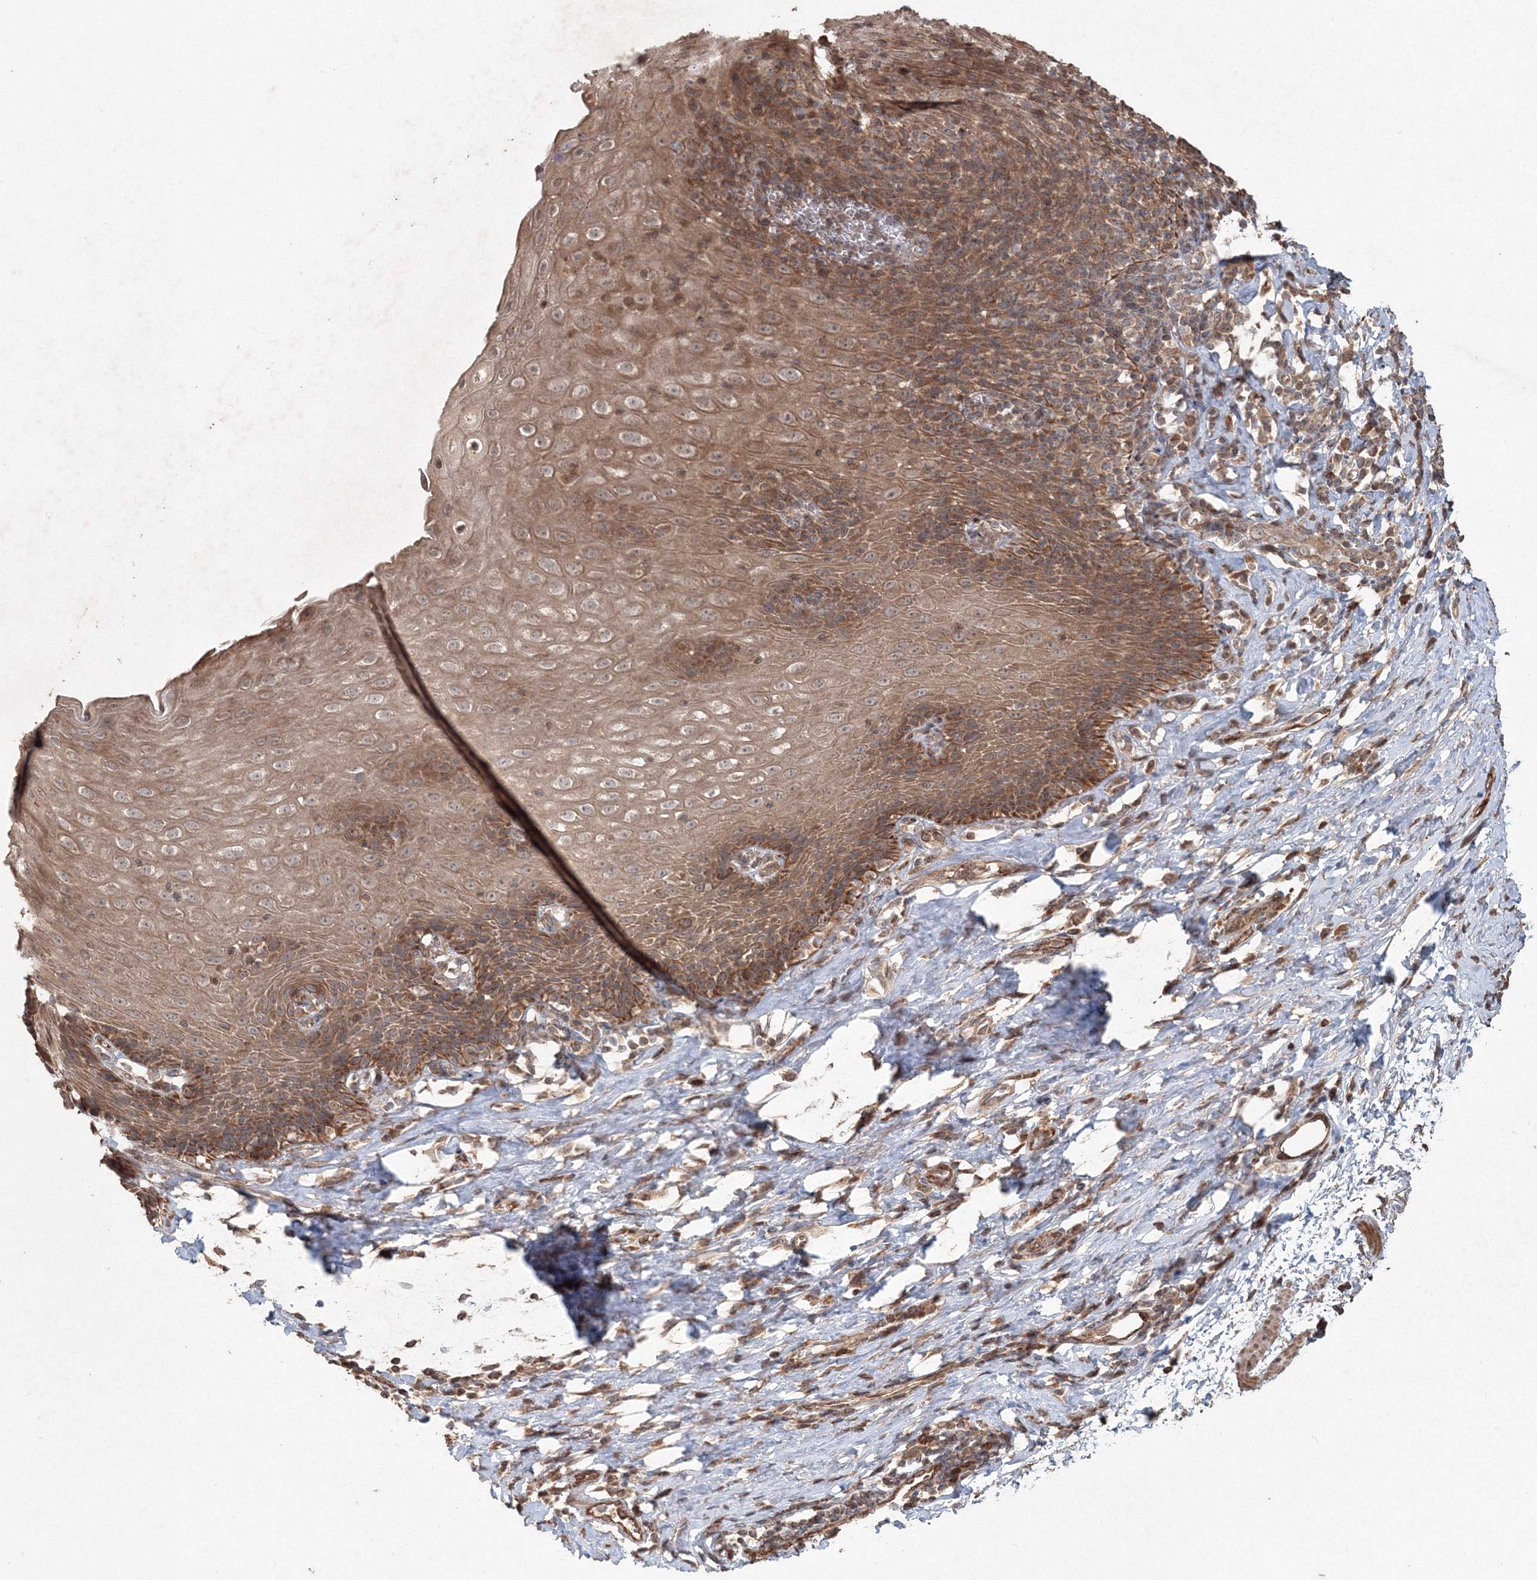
{"staining": {"intensity": "moderate", "quantity": ">75%", "location": "cytoplasmic/membranous"}, "tissue": "esophagus", "cell_type": "Squamous epithelial cells", "image_type": "normal", "snomed": [{"axis": "morphology", "description": "Normal tissue, NOS"}, {"axis": "topography", "description": "Esophagus"}], "caption": "Immunohistochemical staining of benign esophagus displays moderate cytoplasmic/membranous protein staining in approximately >75% of squamous epithelial cells.", "gene": "ANAPC16", "patient": {"sex": "female", "age": 61}}